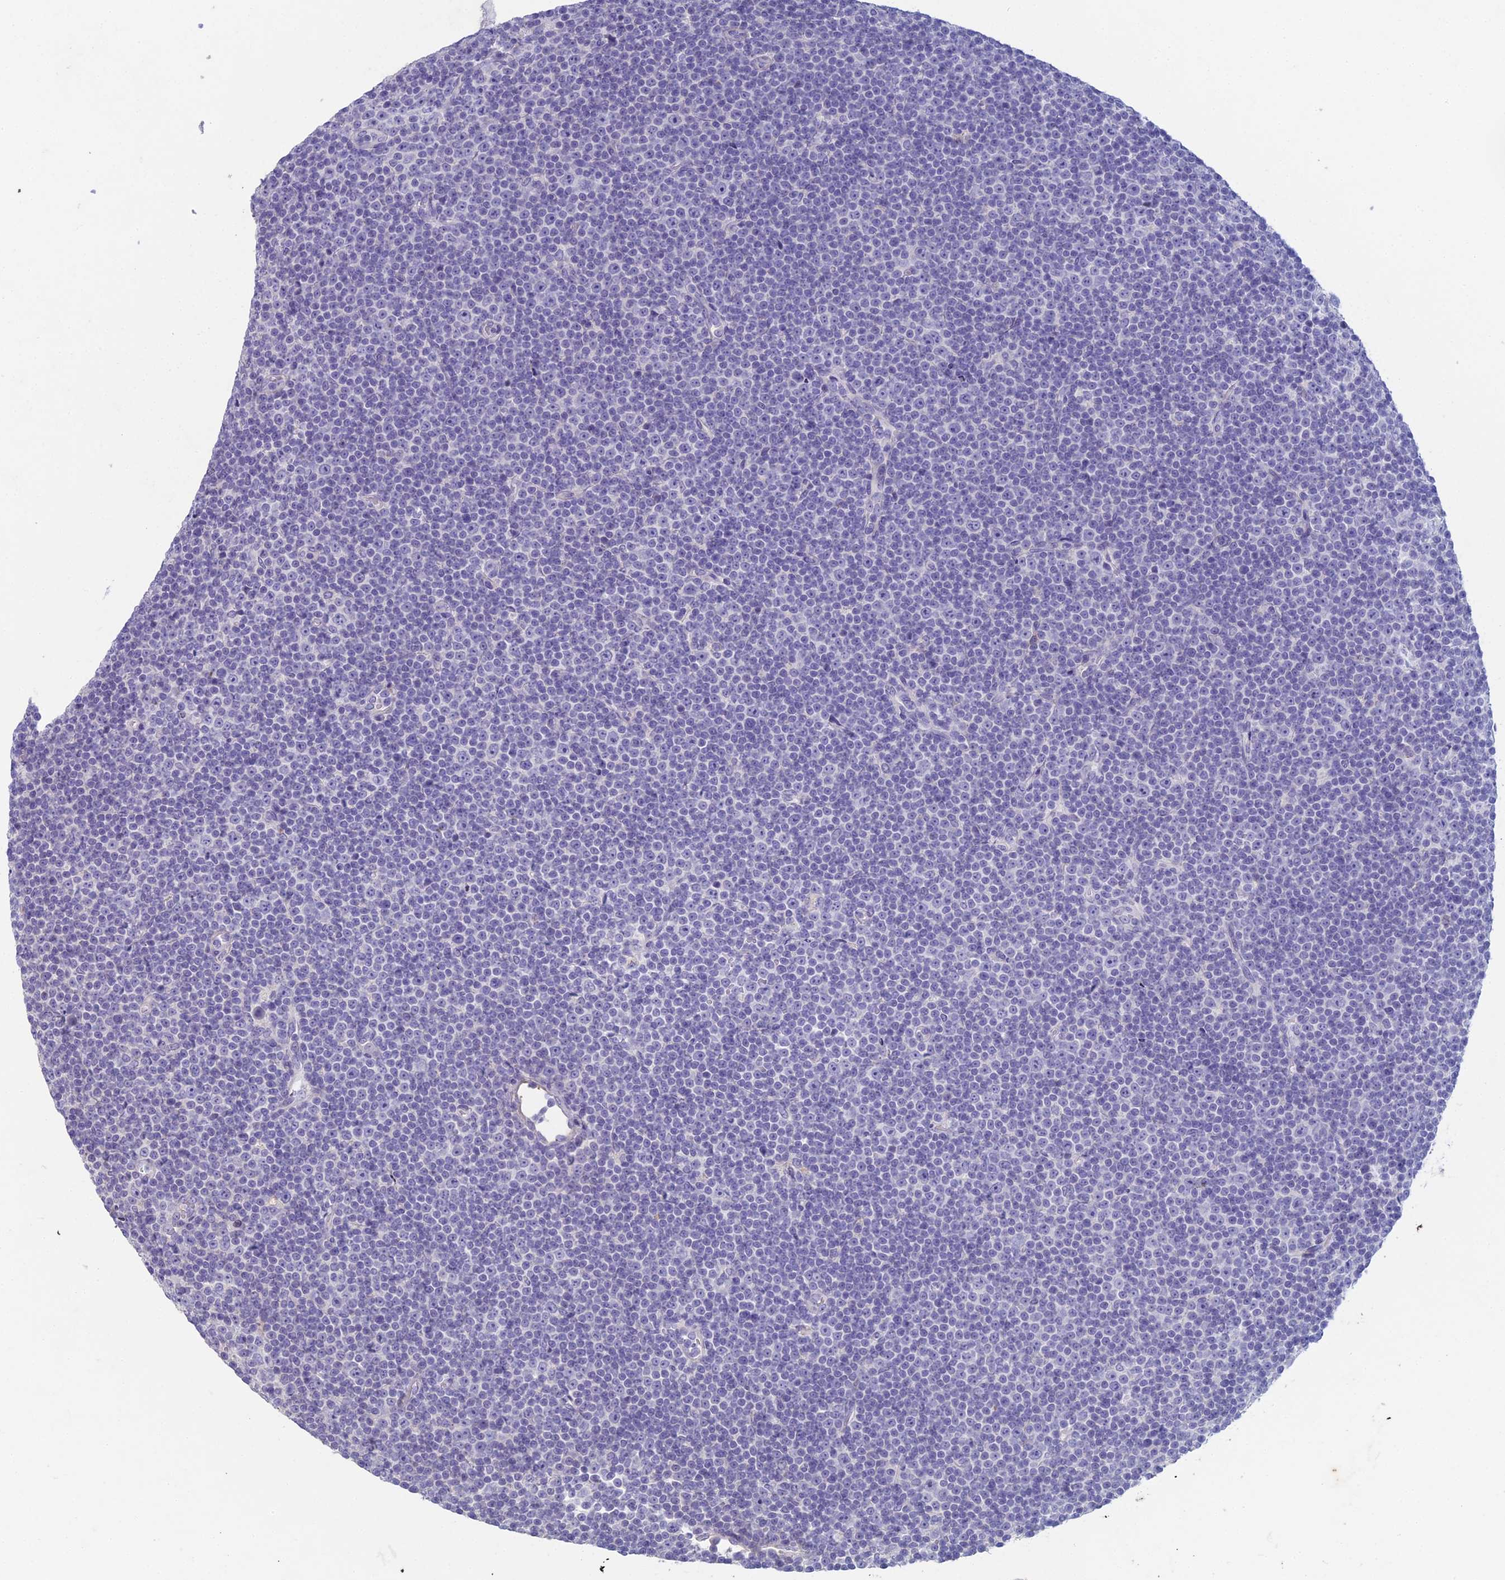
{"staining": {"intensity": "negative", "quantity": "none", "location": "none"}, "tissue": "lymphoma", "cell_type": "Tumor cells", "image_type": "cancer", "snomed": [{"axis": "morphology", "description": "Malignant lymphoma, non-Hodgkin's type, Low grade"}, {"axis": "topography", "description": "Lymph node"}], "caption": "An immunohistochemistry (IHC) image of lymphoma is shown. There is no staining in tumor cells of lymphoma.", "gene": "NCAM1", "patient": {"sex": "female", "age": 67}}